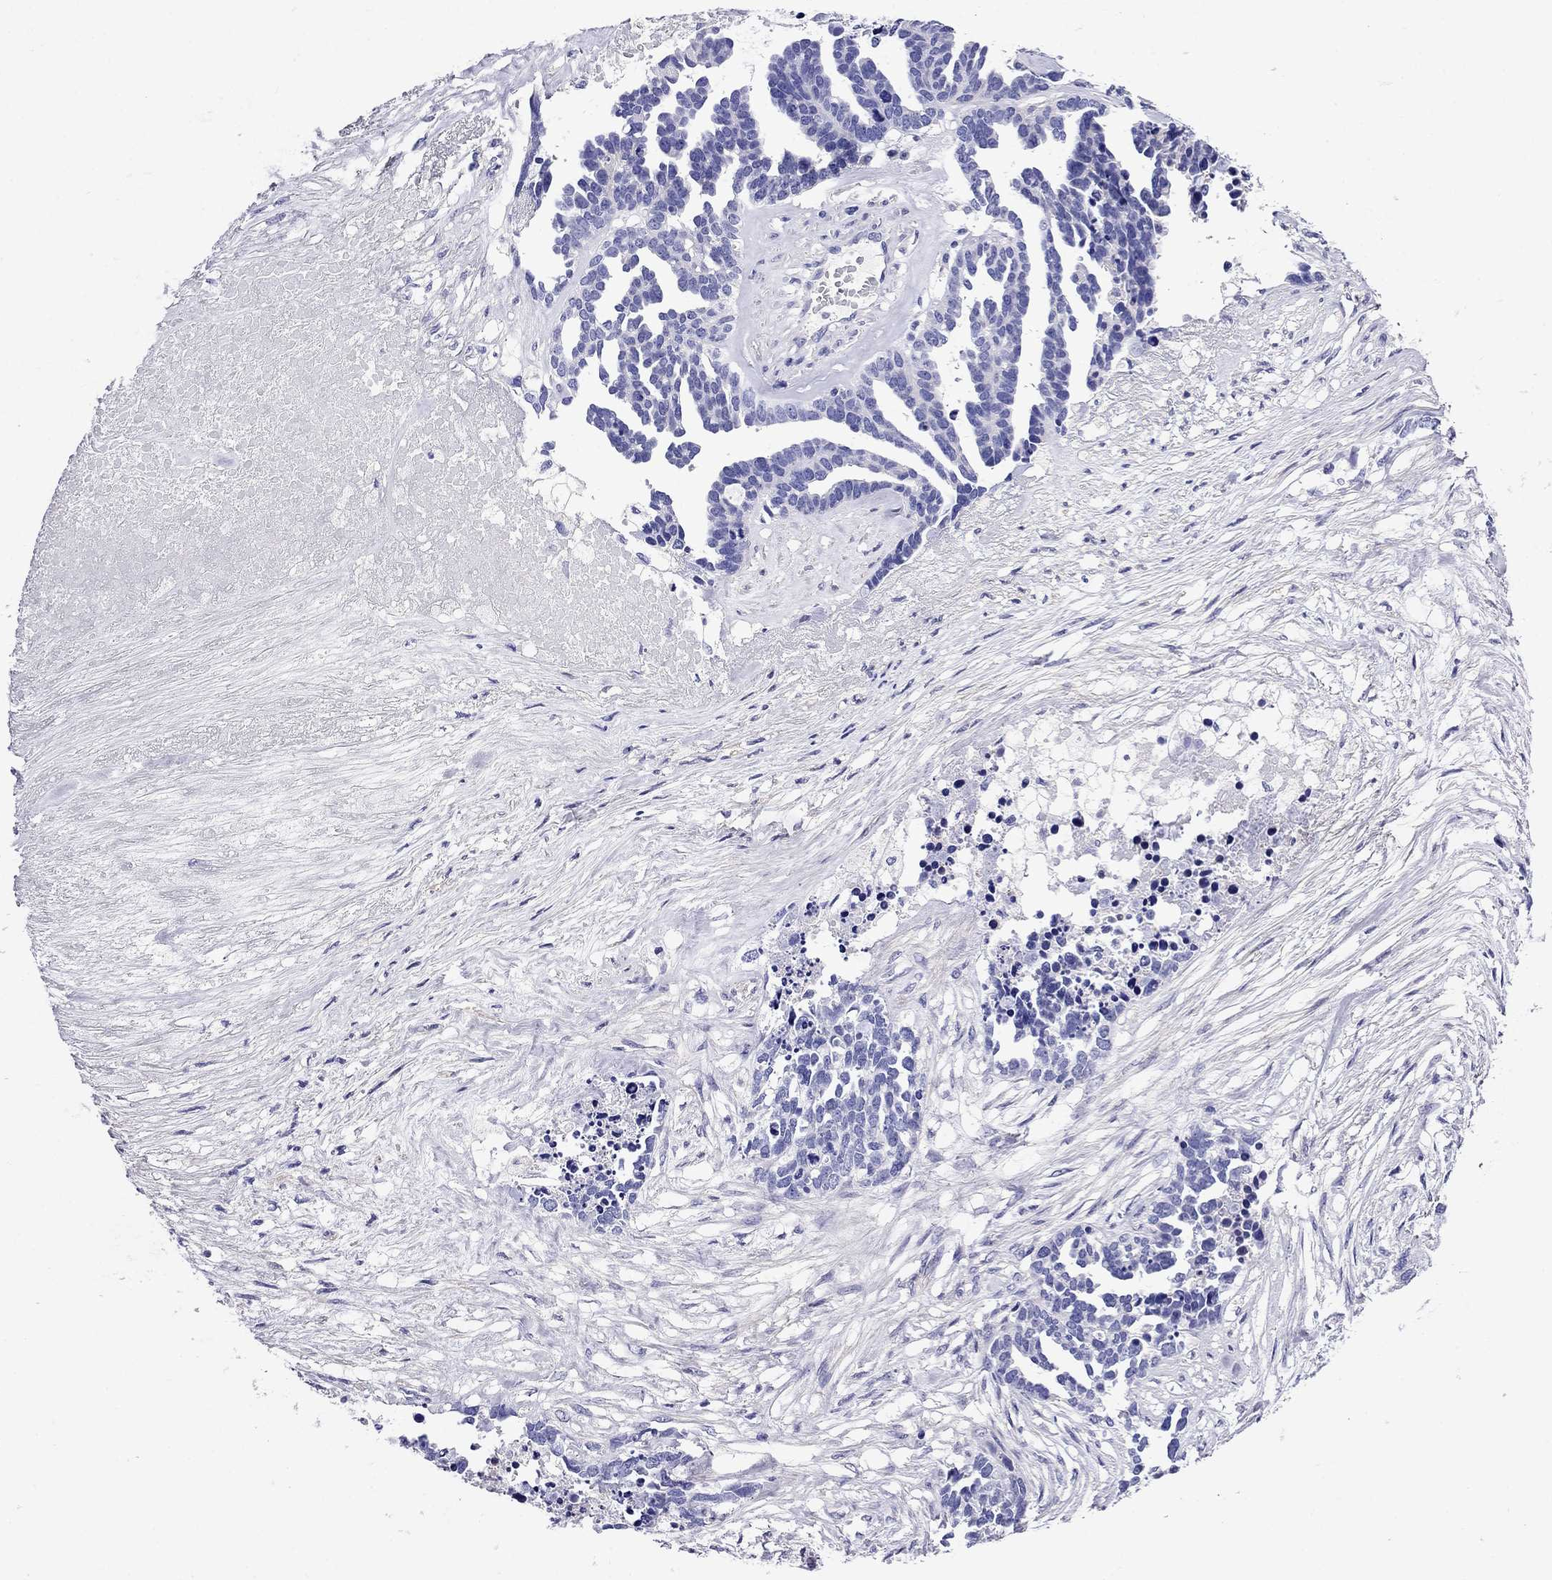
{"staining": {"intensity": "negative", "quantity": "none", "location": "none"}, "tissue": "ovarian cancer", "cell_type": "Tumor cells", "image_type": "cancer", "snomed": [{"axis": "morphology", "description": "Cystadenocarcinoma, serous, NOS"}, {"axis": "topography", "description": "Ovary"}], "caption": "Immunohistochemical staining of ovarian cancer (serous cystadenocarcinoma) demonstrates no significant positivity in tumor cells. (DAB (3,3'-diaminobenzidine) immunohistochemistry (IHC) with hematoxylin counter stain).", "gene": "SCG2", "patient": {"sex": "female", "age": 54}}